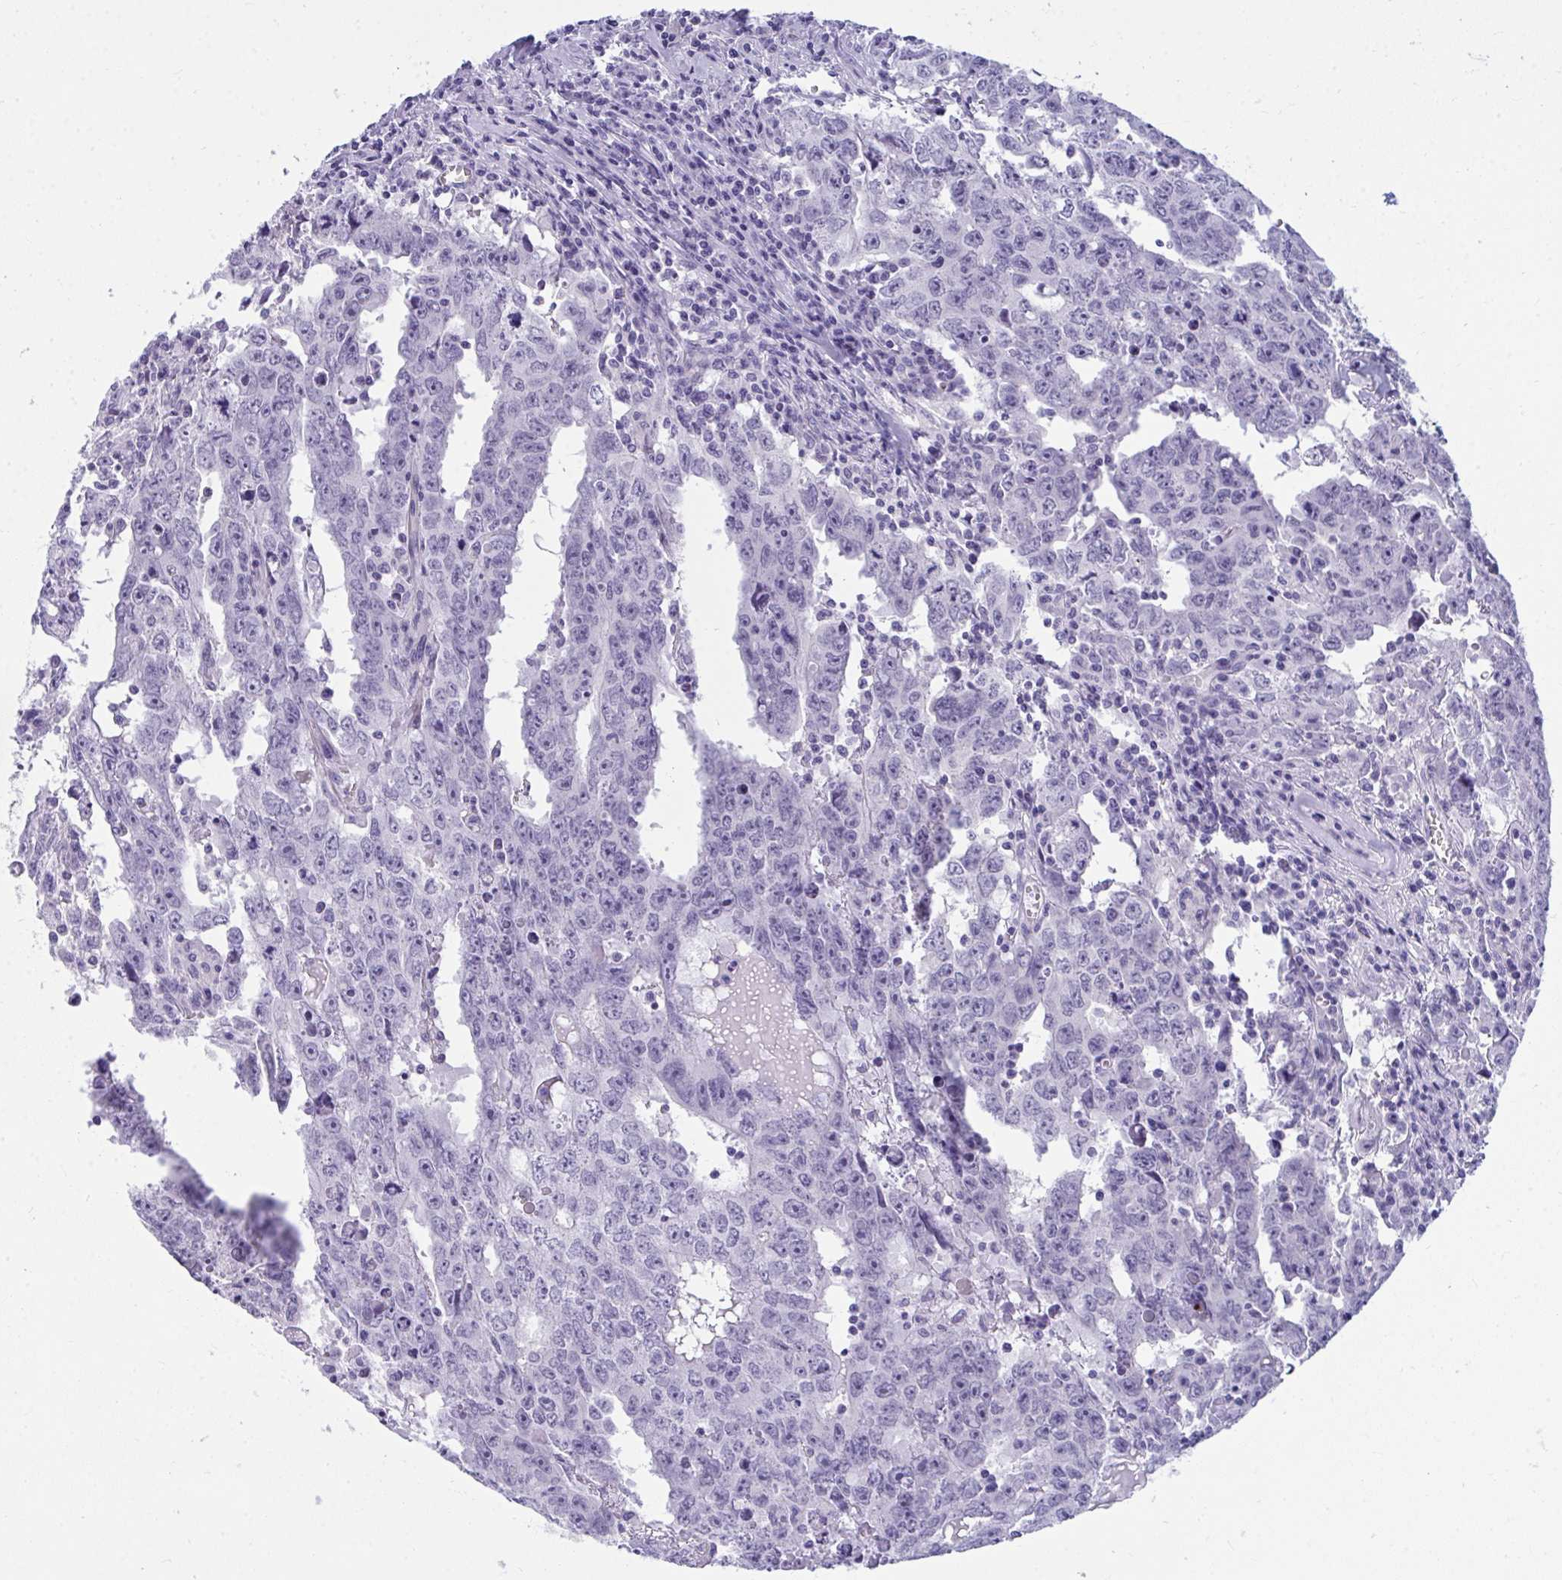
{"staining": {"intensity": "negative", "quantity": "none", "location": "none"}, "tissue": "testis cancer", "cell_type": "Tumor cells", "image_type": "cancer", "snomed": [{"axis": "morphology", "description": "Carcinoma, Embryonal, NOS"}, {"axis": "topography", "description": "Testis"}], "caption": "This image is of testis cancer (embryonal carcinoma) stained with immunohistochemistry (IHC) to label a protein in brown with the nuclei are counter-stained blue. There is no staining in tumor cells. Nuclei are stained in blue.", "gene": "TSBP1", "patient": {"sex": "male", "age": 22}}